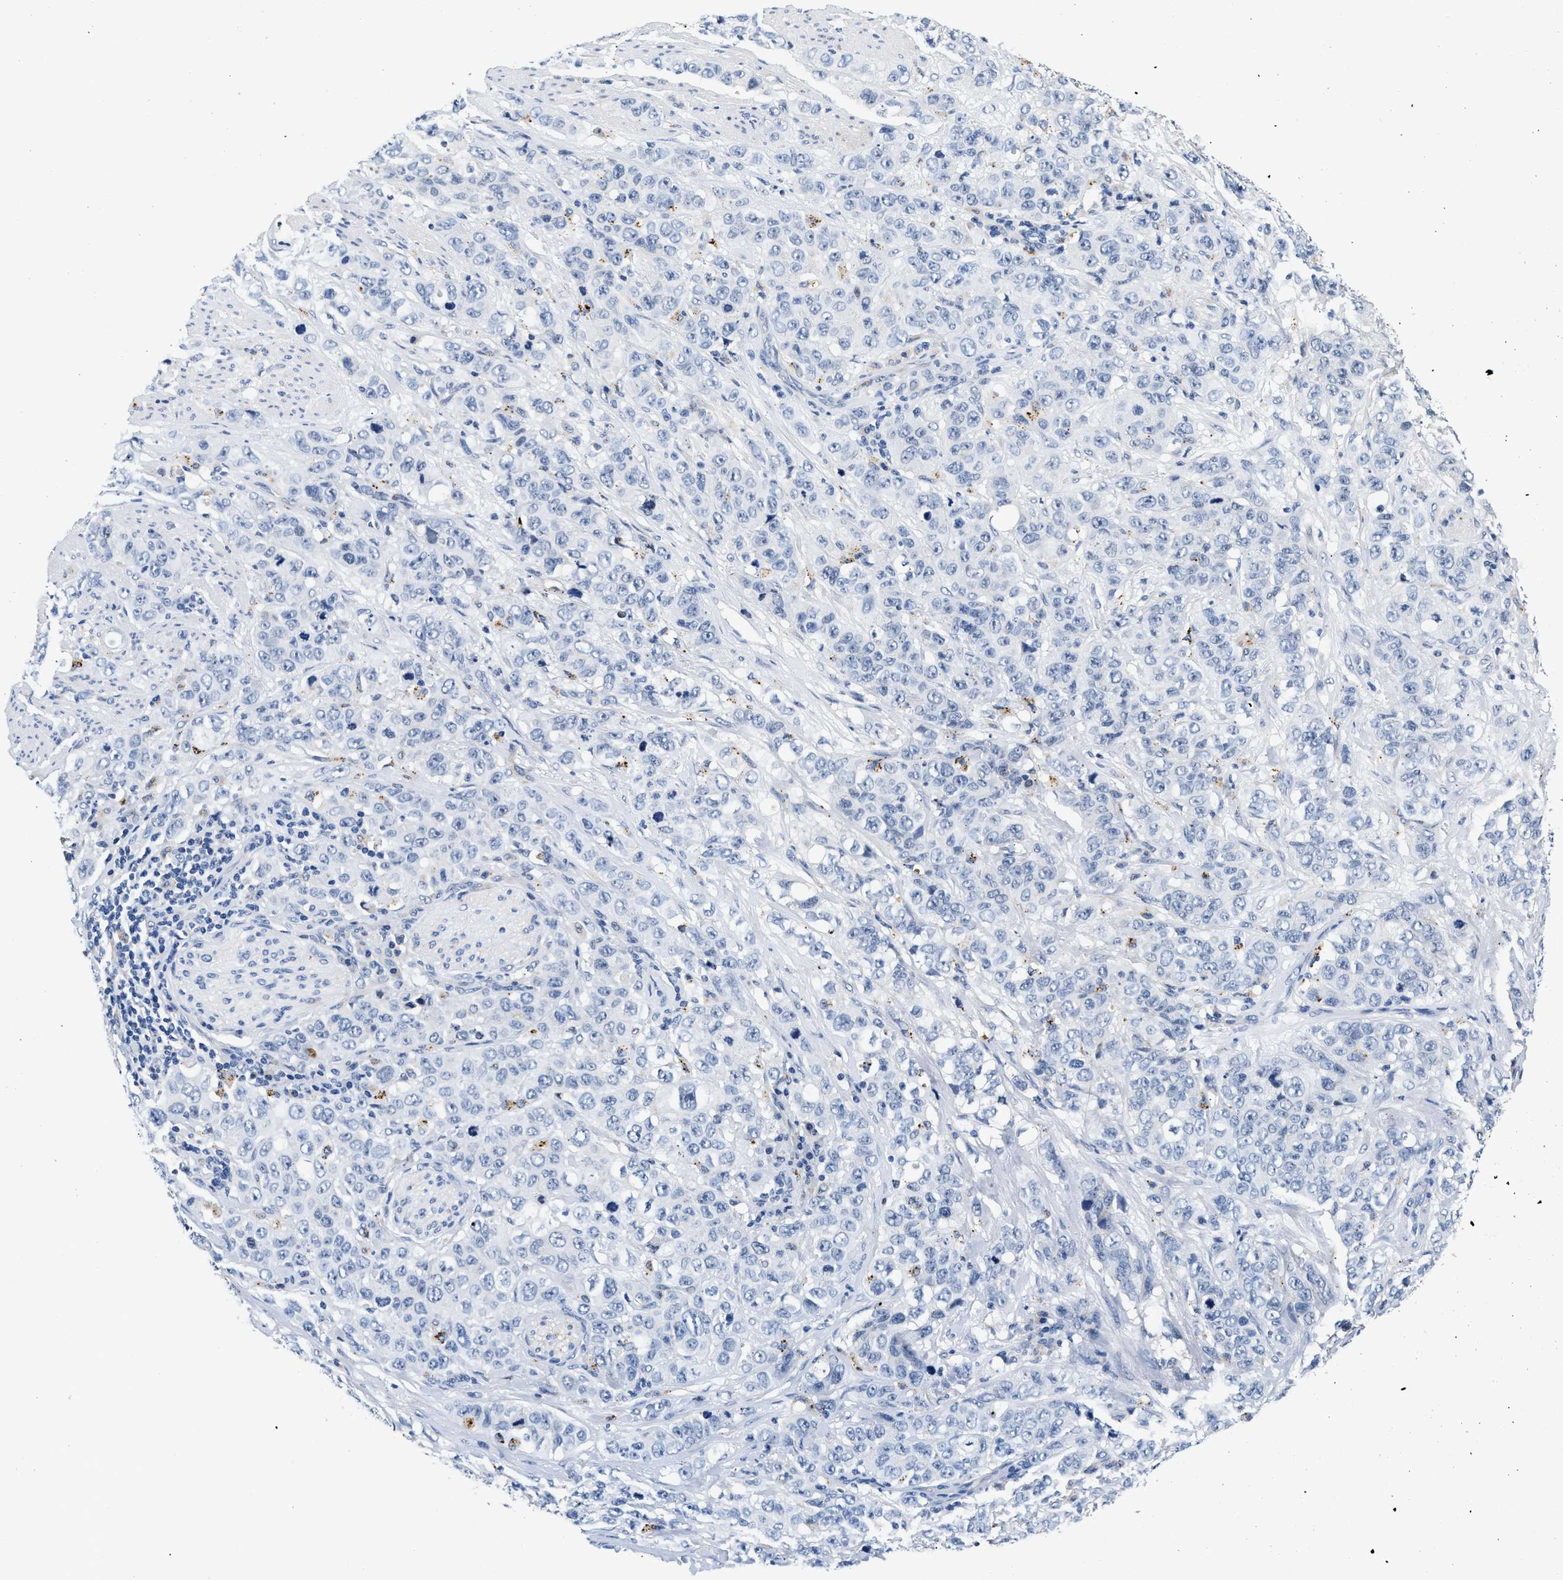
{"staining": {"intensity": "negative", "quantity": "none", "location": "none"}, "tissue": "stomach cancer", "cell_type": "Tumor cells", "image_type": "cancer", "snomed": [{"axis": "morphology", "description": "Adenocarcinoma, NOS"}, {"axis": "topography", "description": "Stomach"}], "caption": "This is a image of immunohistochemistry (IHC) staining of stomach cancer, which shows no positivity in tumor cells.", "gene": "MED22", "patient": {"sex": "male", "age": 48}}